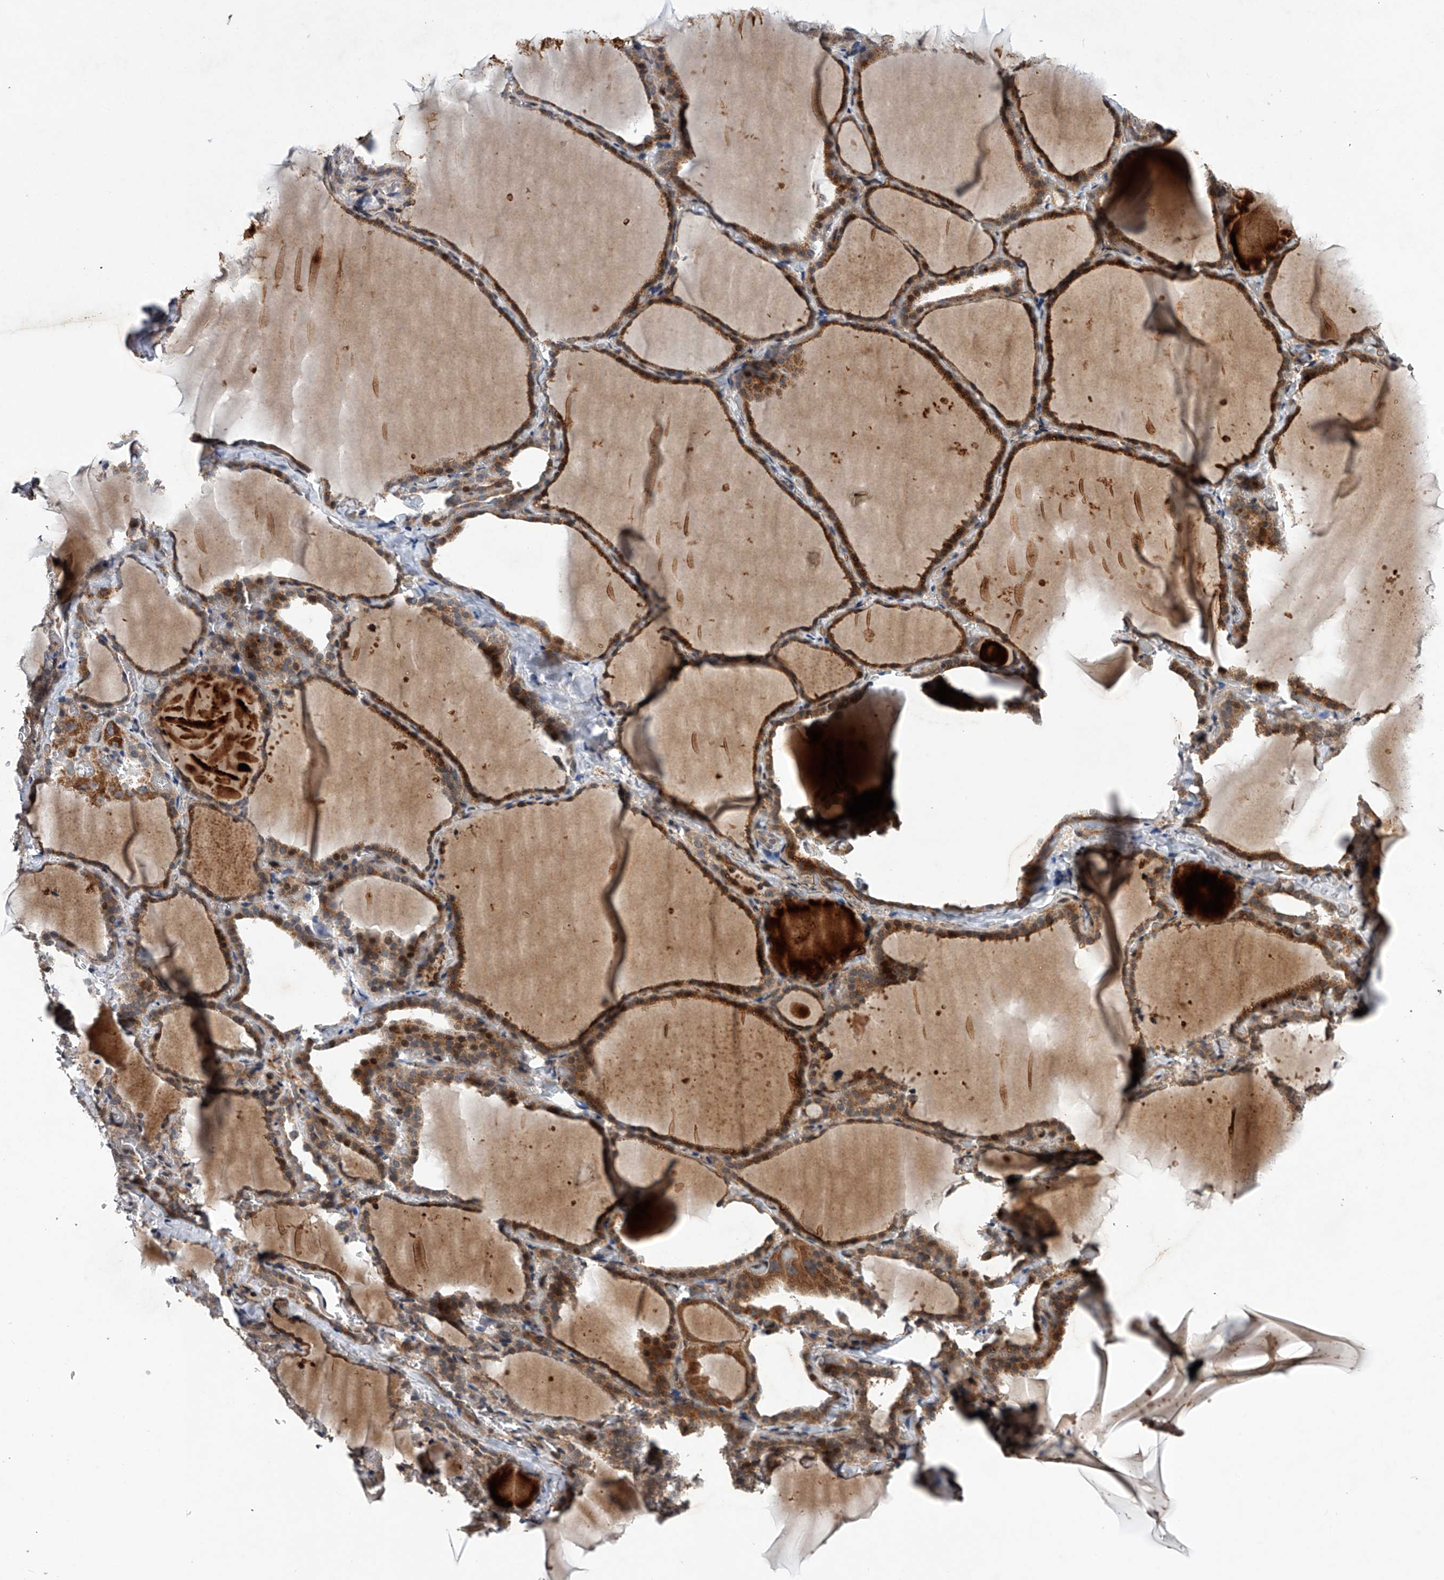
{"staining": {"intensity": "moderate", "quantity": ">75%", "location": "cytoplasmic/membranous,nuclear"}, "tissue": "thyroid gland", "cell_type": "Glandular cells", "image_type": "normal", "snomed": [{"axis": "morphology", "description": "Normal tissue, NOS"}, {"axis": "topography", "description": "Thyroid gland"}], "caption": "Immunohistochemistry (DAB (3,3'-diaminobenzidine)) staining of benign human thyroid gland reveals moderate cytoplasmic/membranous,nuclear protein staining in about >75% of glandular cells.", "gene": "MAP3K11", "patient": {"sex": "female", "age": 22}}